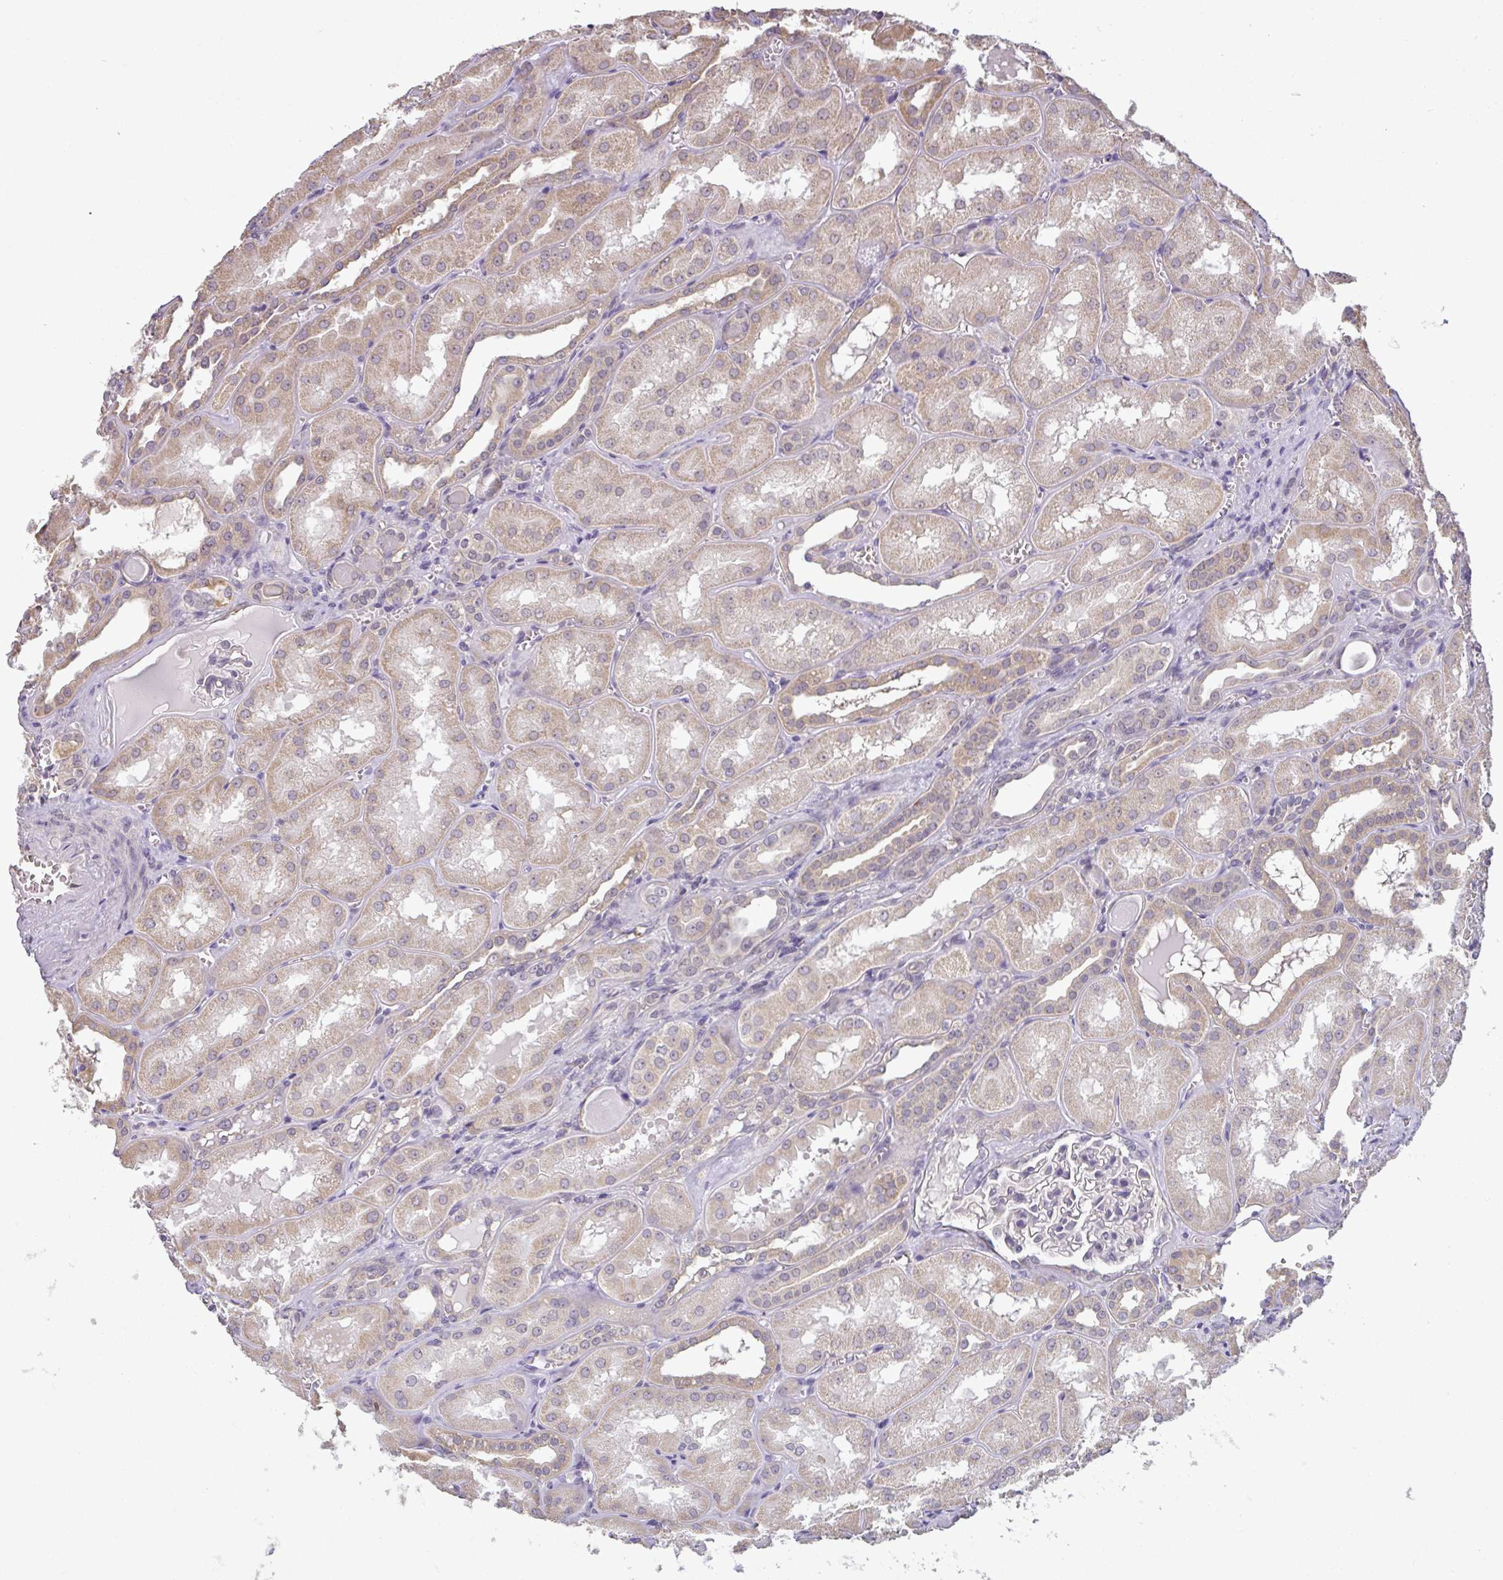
{"staining": {"intensity": "negative", "quantity": "none", "location": "none"}, "tissue": "kidney", "cell_type": "Cells in glomeruli", "image_type": "normal", "snomed": [{"axis": "morphology", "description": "Normal tissue, NOS"}, {"axis": "topography", "description": "Kidney"}], "caption": "Immunohistochemistry of normal human kidney shows no expression in cells in glomeruli.", "gene": "CXCR1", "patient": {"sex": "male", "age": 61}}